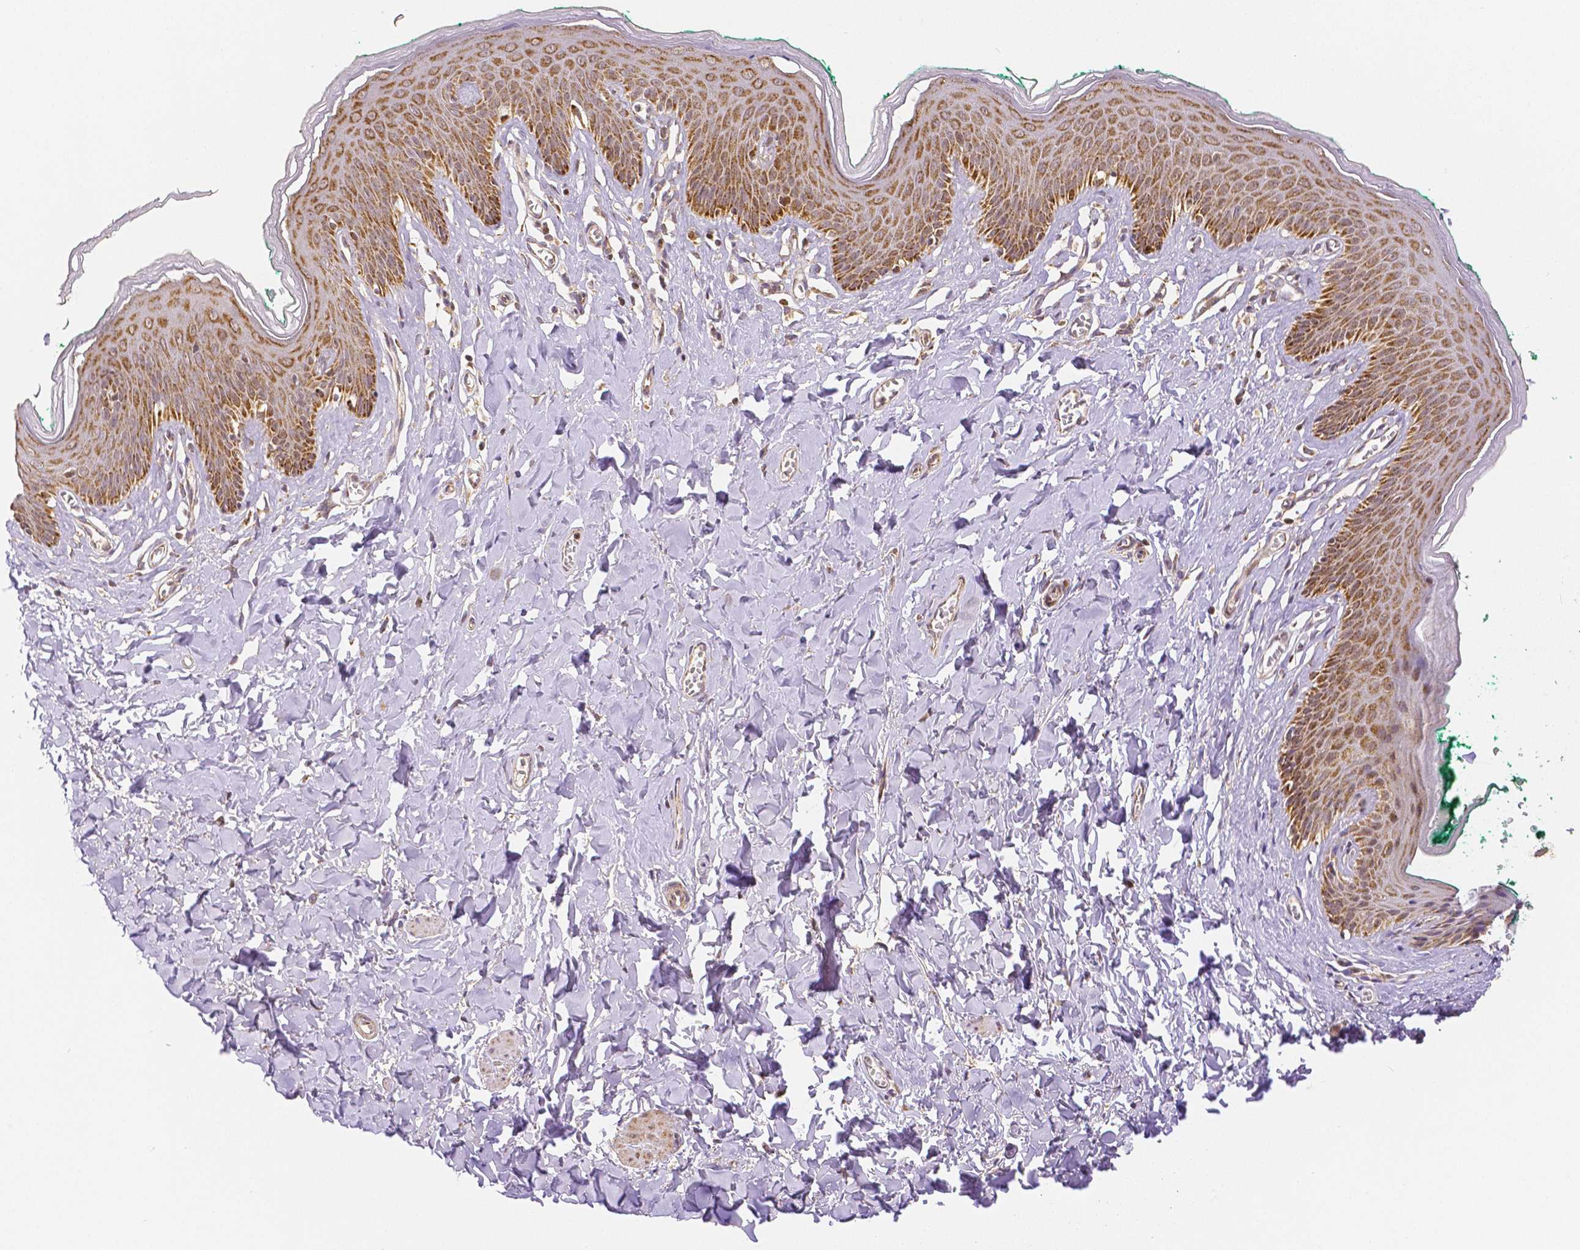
{"staining": {"intensity": "moderate", "quantity": ">75%", "location": "cytoplasmic/membranous"}, "tissue": "skin", "cell_type": "Epidermal cells", "image_type": "normal", "snomed": [{"axis": "morphology", "description": "Normal tissue, NOS"}, {"axis": "topography", "description": "Vulva"}, {"axis": "topography", "description": "Peripheral nerve tissue"}], "caption": "A photomicrograph of skin stained for a protein shows moderate cytoplasmic/membranous brown staining in epidermal cells. The staining is performed using DAB (3,3'-diaminobenzidine) brown chromogen to label protein expression. The nuclei are counter-stained blue using hematoxylin.", "gene": "RHOT1", "patient": {"sex": "female", "age": 66}}